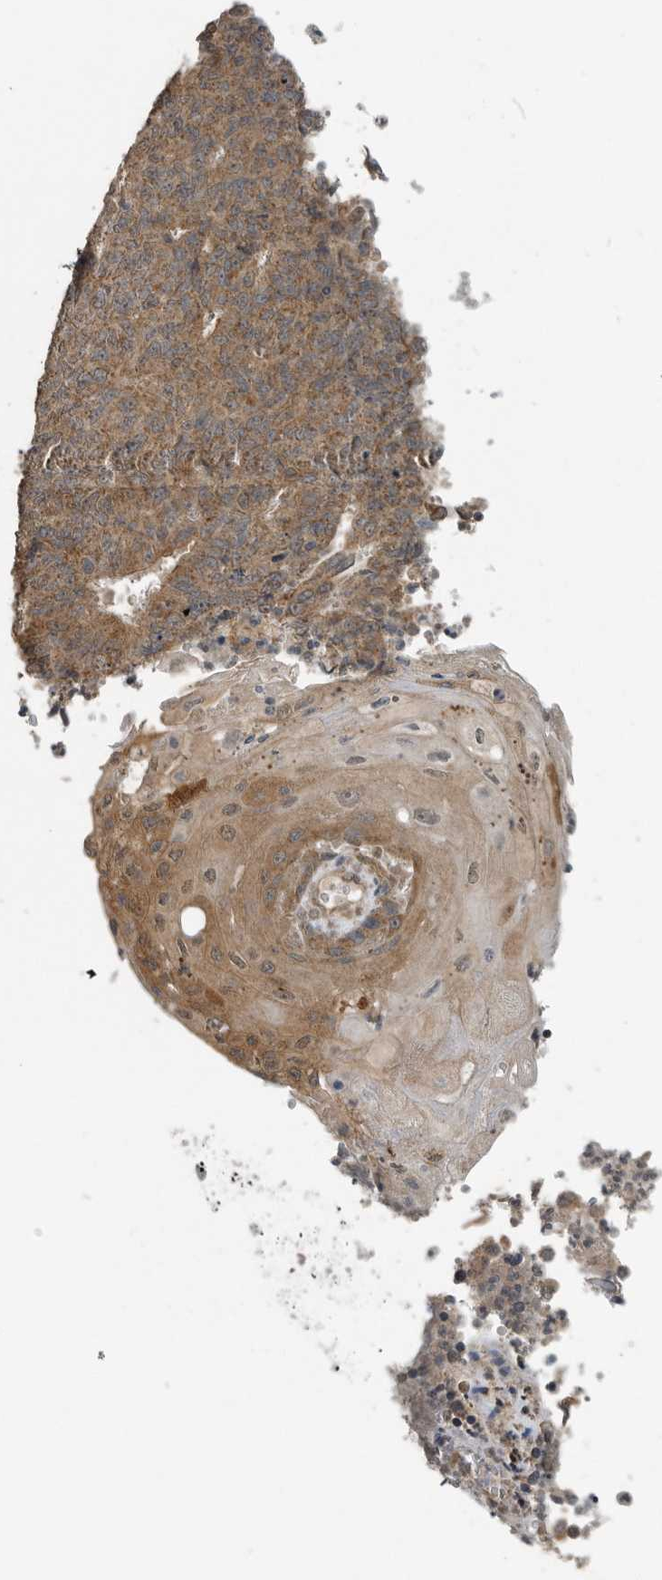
{"staining": {"intensity": "moderate", "quantity": ">75%", "location": "cytoplasmic/membranous"}, "tissue": "endometrial cancer", "cell_type": "Tumor cells", "image_type": "cancer", "snomed": [{"axis": "morphology", "description": "Adenocarcinoma, NOS"}, {"axis": "topography", "description": "Endometrium"}], "caption": "An IHC photomicrograph of neoplastic tissue is shown. Protein staining in brown labels moderate cytoplasmic/membranous positivity in endometrial cancer within tumor cells.", "gene": "AFAP1", "patient": {"sex": "female", "age": 32}}